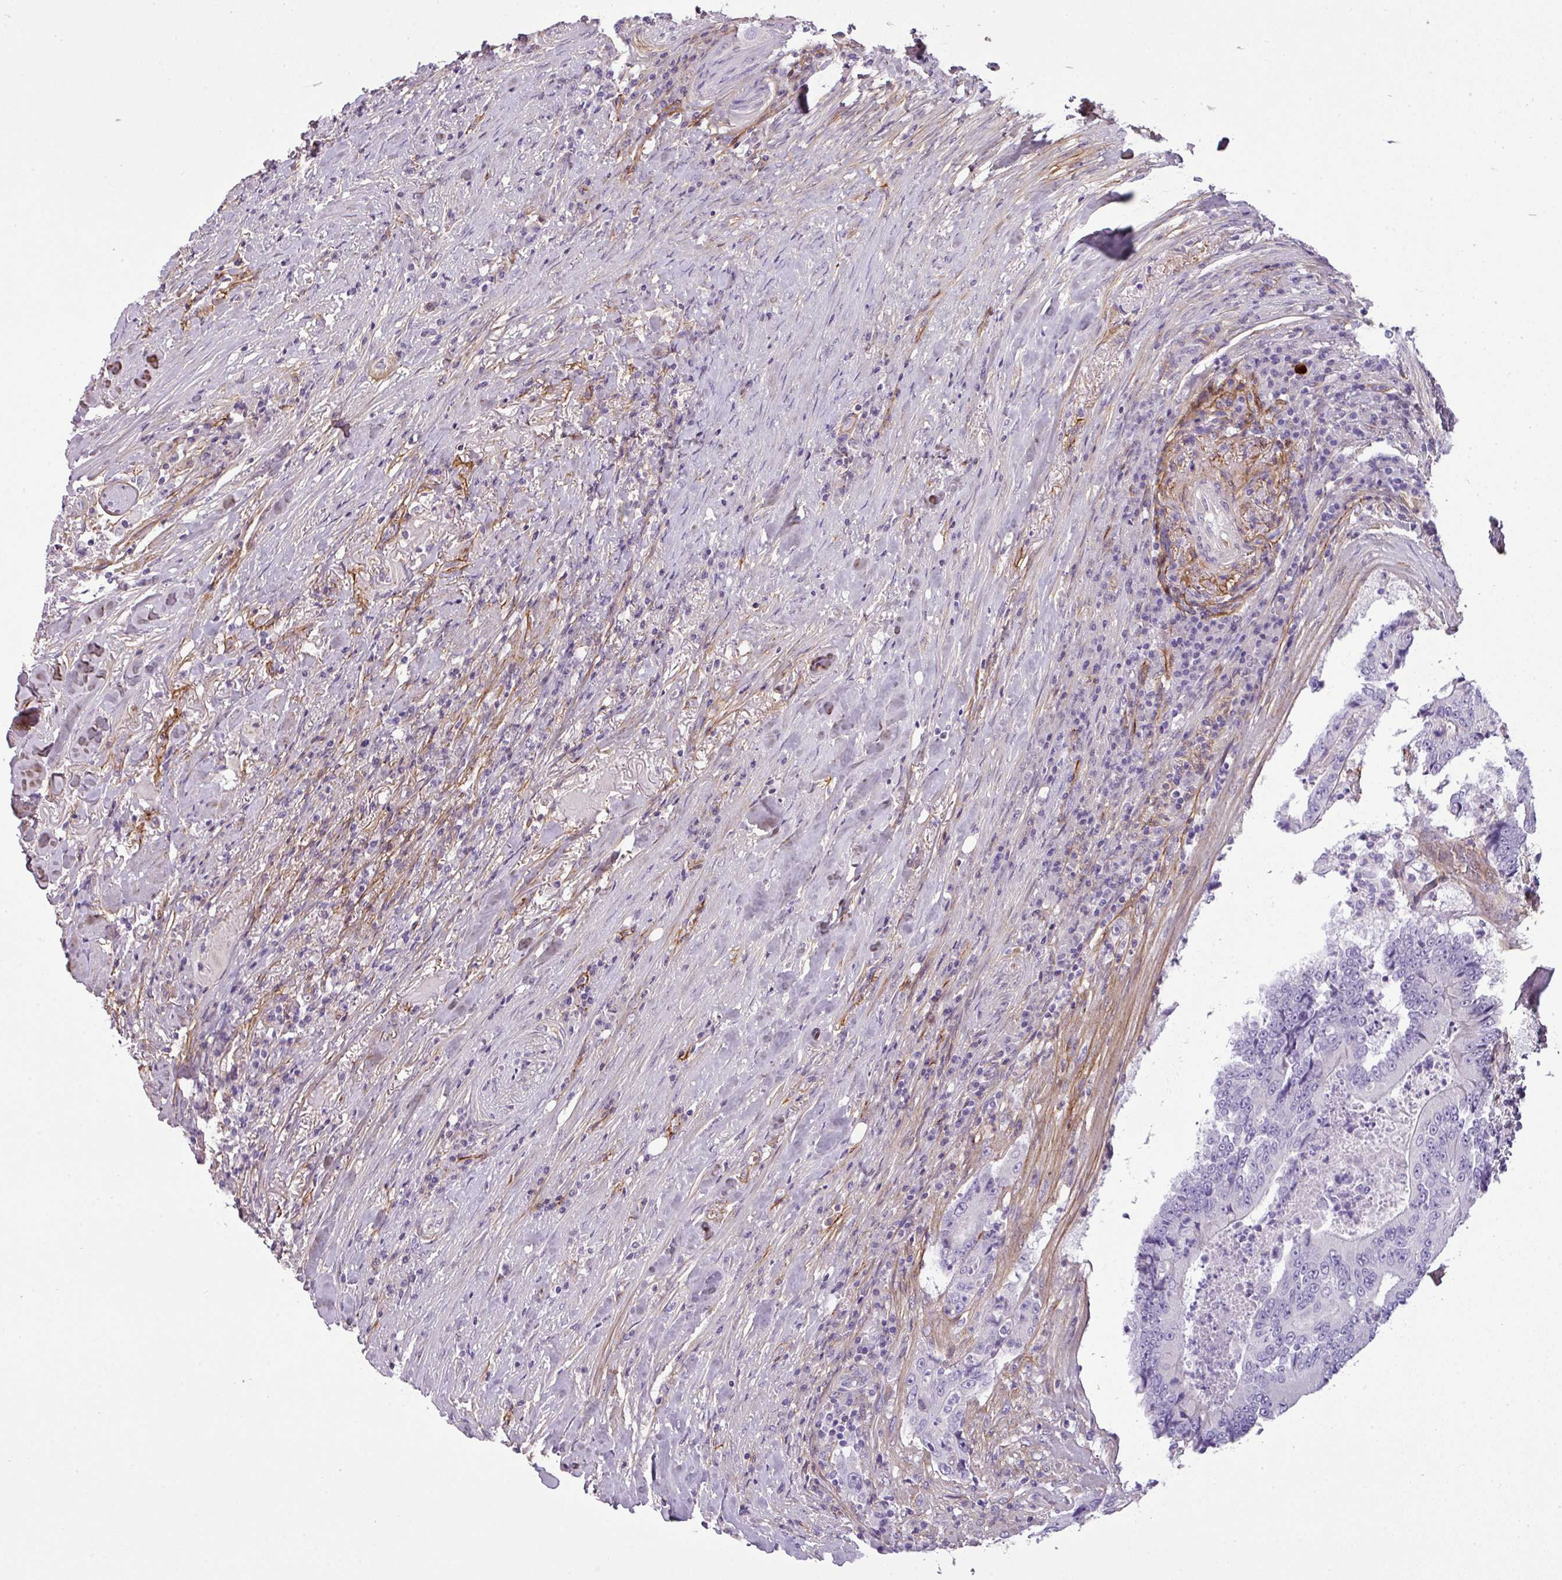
{"staining": {"intensity": "negative", "quantity": "none", "location": "none"}, "tissue": "colorectal cancer", "cell_type": "Tumor cells", "image_type": "cancer", "snomed": [{"axis": "morphology", "description": "Adenocarcinoma, NOS"}, {"axis": "topography", "description": "Colon"}], "caption": "High power microscopy histopathology image of an IHC micrograph of colorectal cancer, revealing no significant expression in tumor cells.", "gene": "PARD6G", "patient": {"sex": "male", "age": 83}}